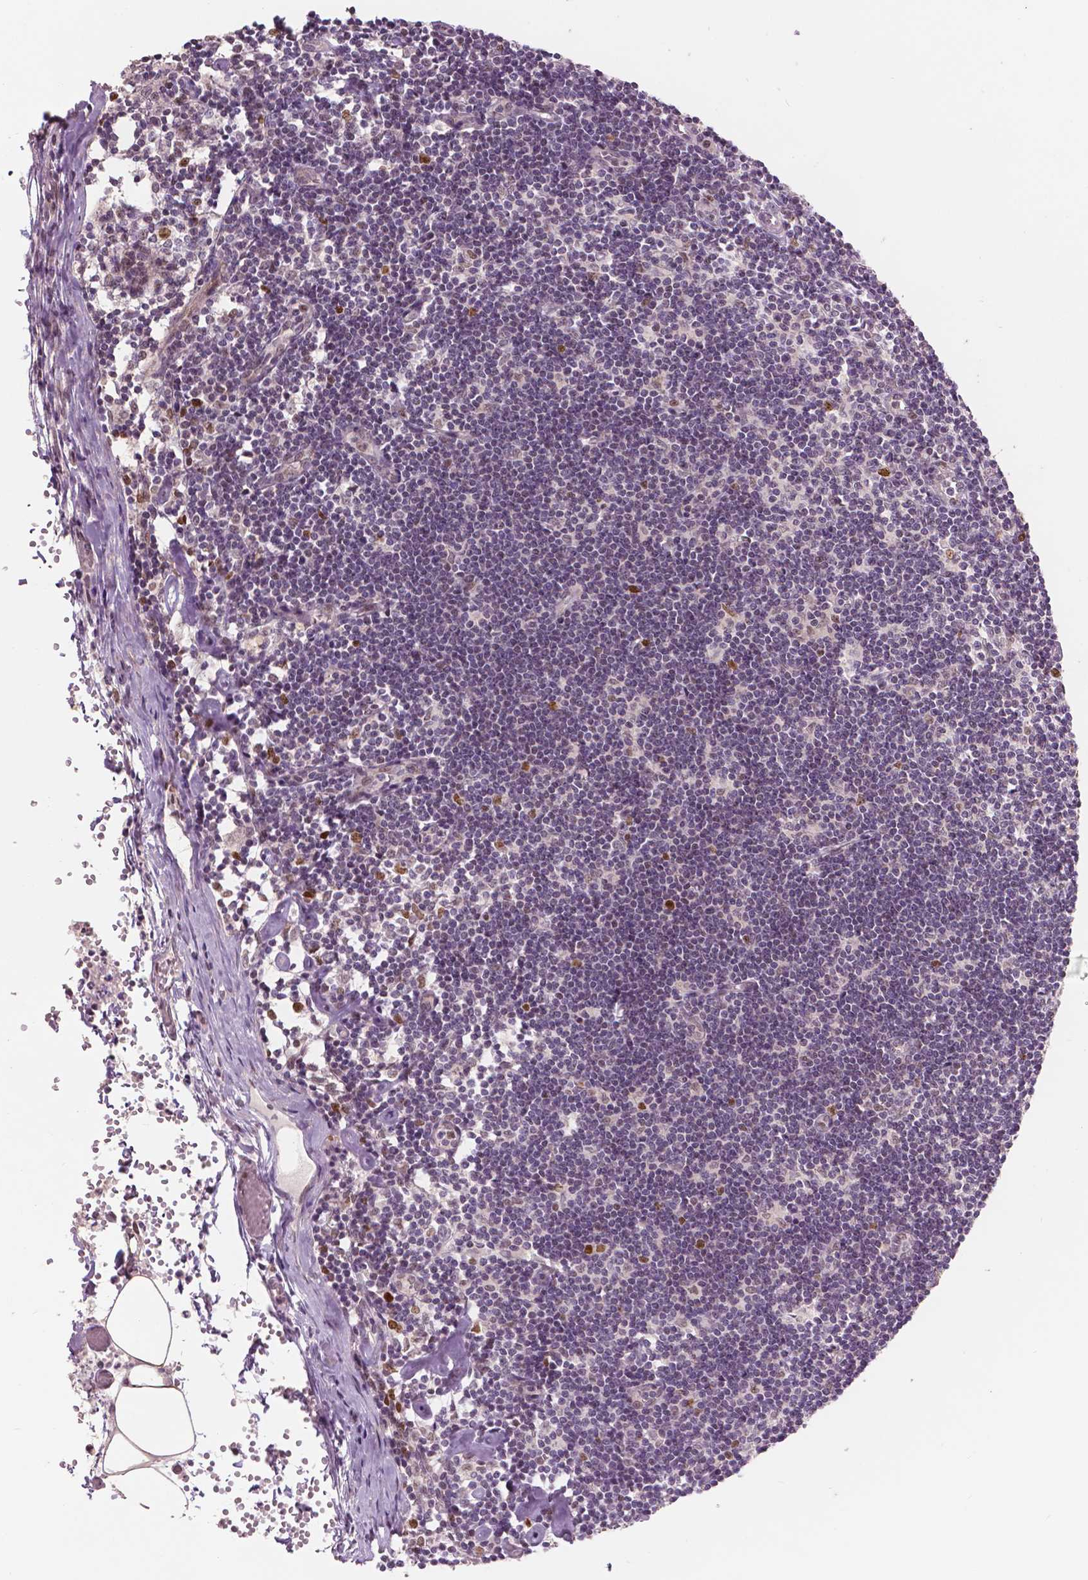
{"staining": {"intensity": "strong", "quantity": "25%-75%", "location": "nuclear"}, "tissue": "lymph node", "cell_type": "Germinal center cells", "image_type": "normal", "snomed": [{"axis": "morphology", "description": "Normal tissue, NOS"}, {"axis": "topography", "description": "Lymph node"}], "caption": "Protein expression analysis of normal human lymph node reveals strong nuclear expression in about 25%-75% of germinal center cells.", "gene": "NSD2", "patient": {"sex": "female", "age": 42}}